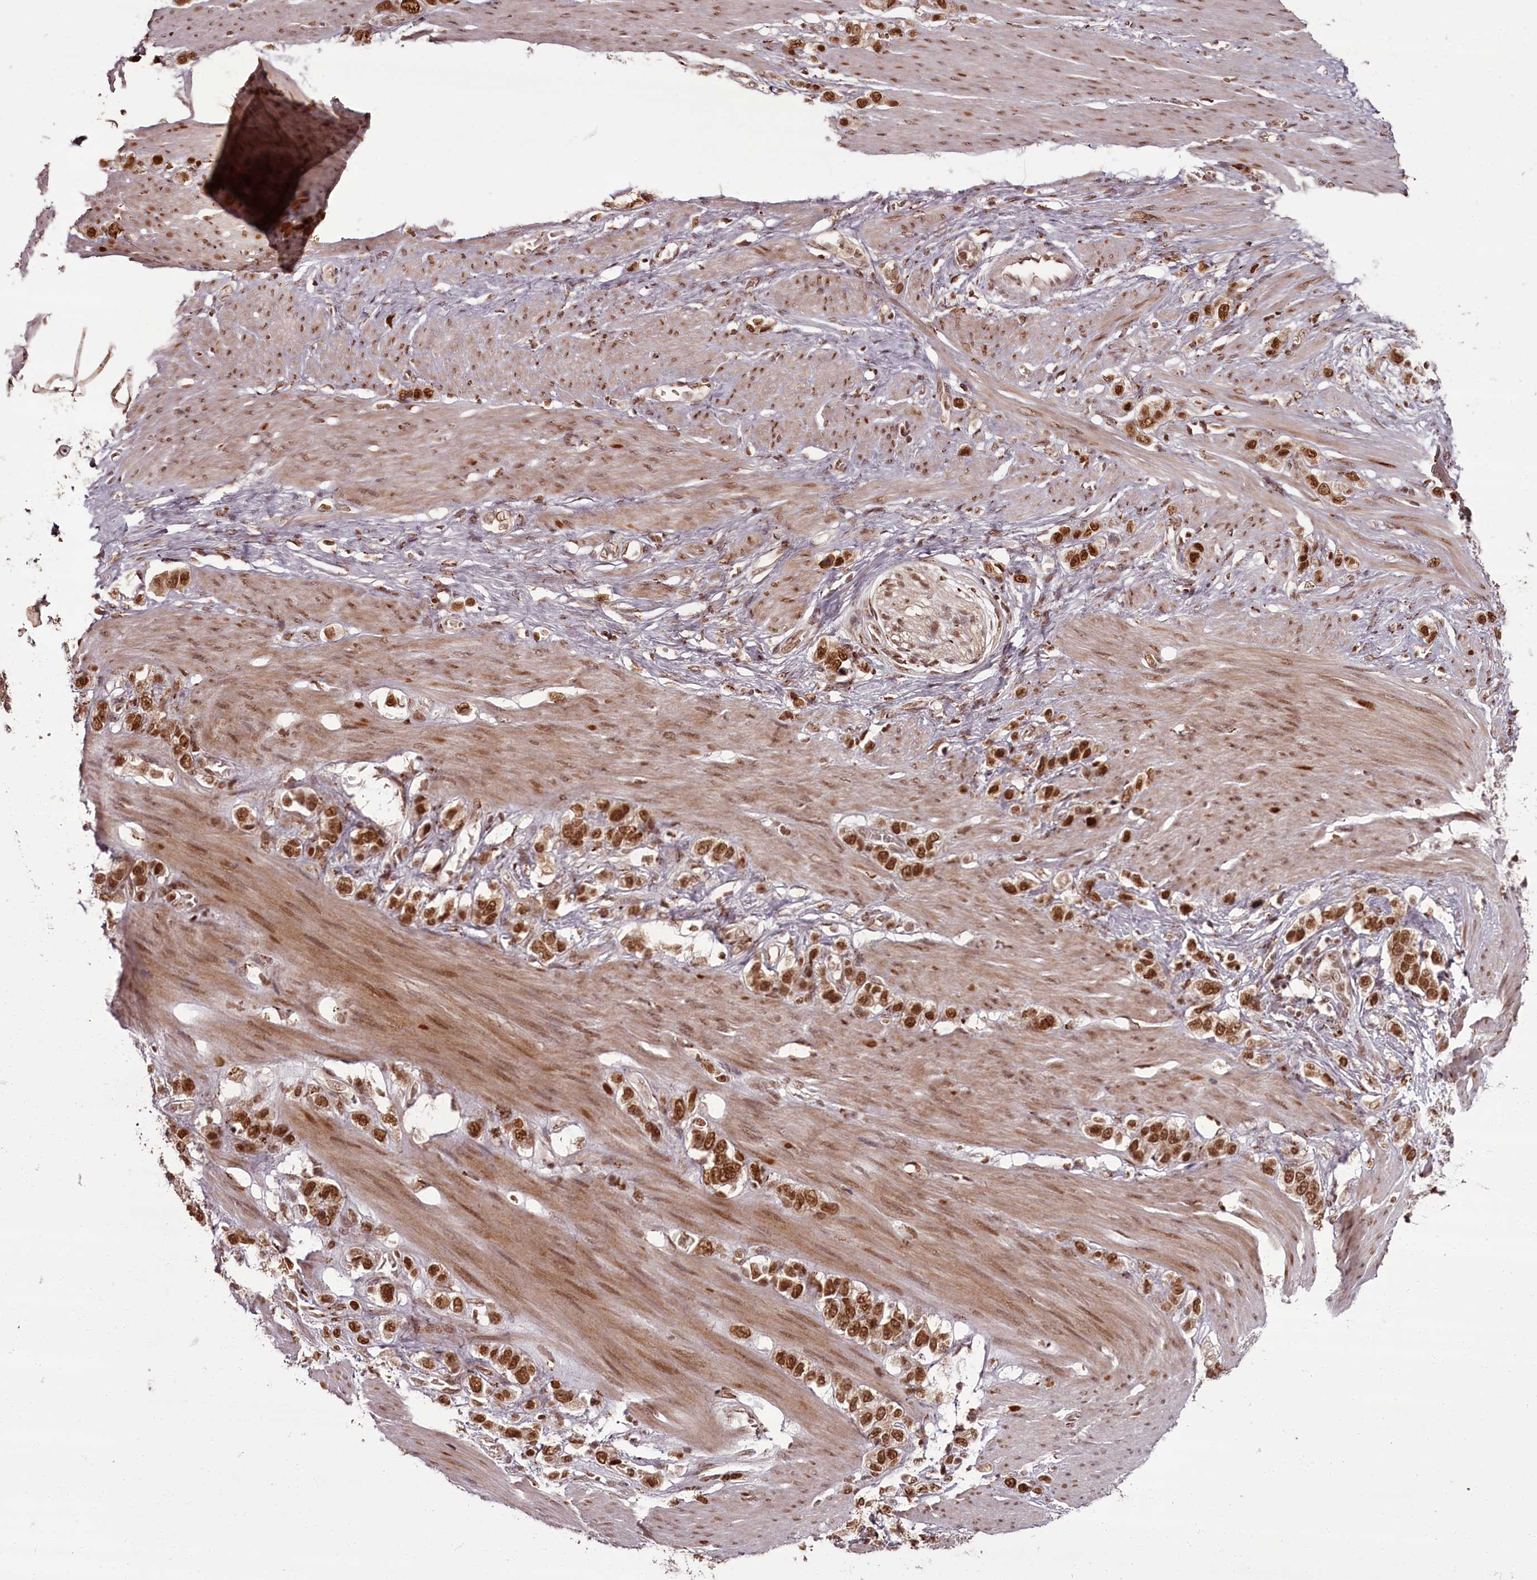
{"staining": {"intensity": "moderate", "quantity": ">75%", "location": "cytoplasmic/membranous,nuclear"}, "tissue": "stomach cancer", "cell_type": "Tumor cells", "image_type": "cancer", "snomed": [{"axis": "morphology", "description": "Adenocarcinoma, NOS"}, {"axis": "morphology", "description": "Adenocarcinoma, High grade"}, {"axis": "topography", "description": "Stomach, upper"}, {"axis": "topography", "description": "Stomach, lower"}], "caption": "A medium amount of moderate cytoplasmic/membranous and nuclear staining is present in approximately >75% of tumor cells in stomach high-grade adenocarcinoma tissue.", "gene": "CEP83", "patient": {"sex": "female", "age": 65}}